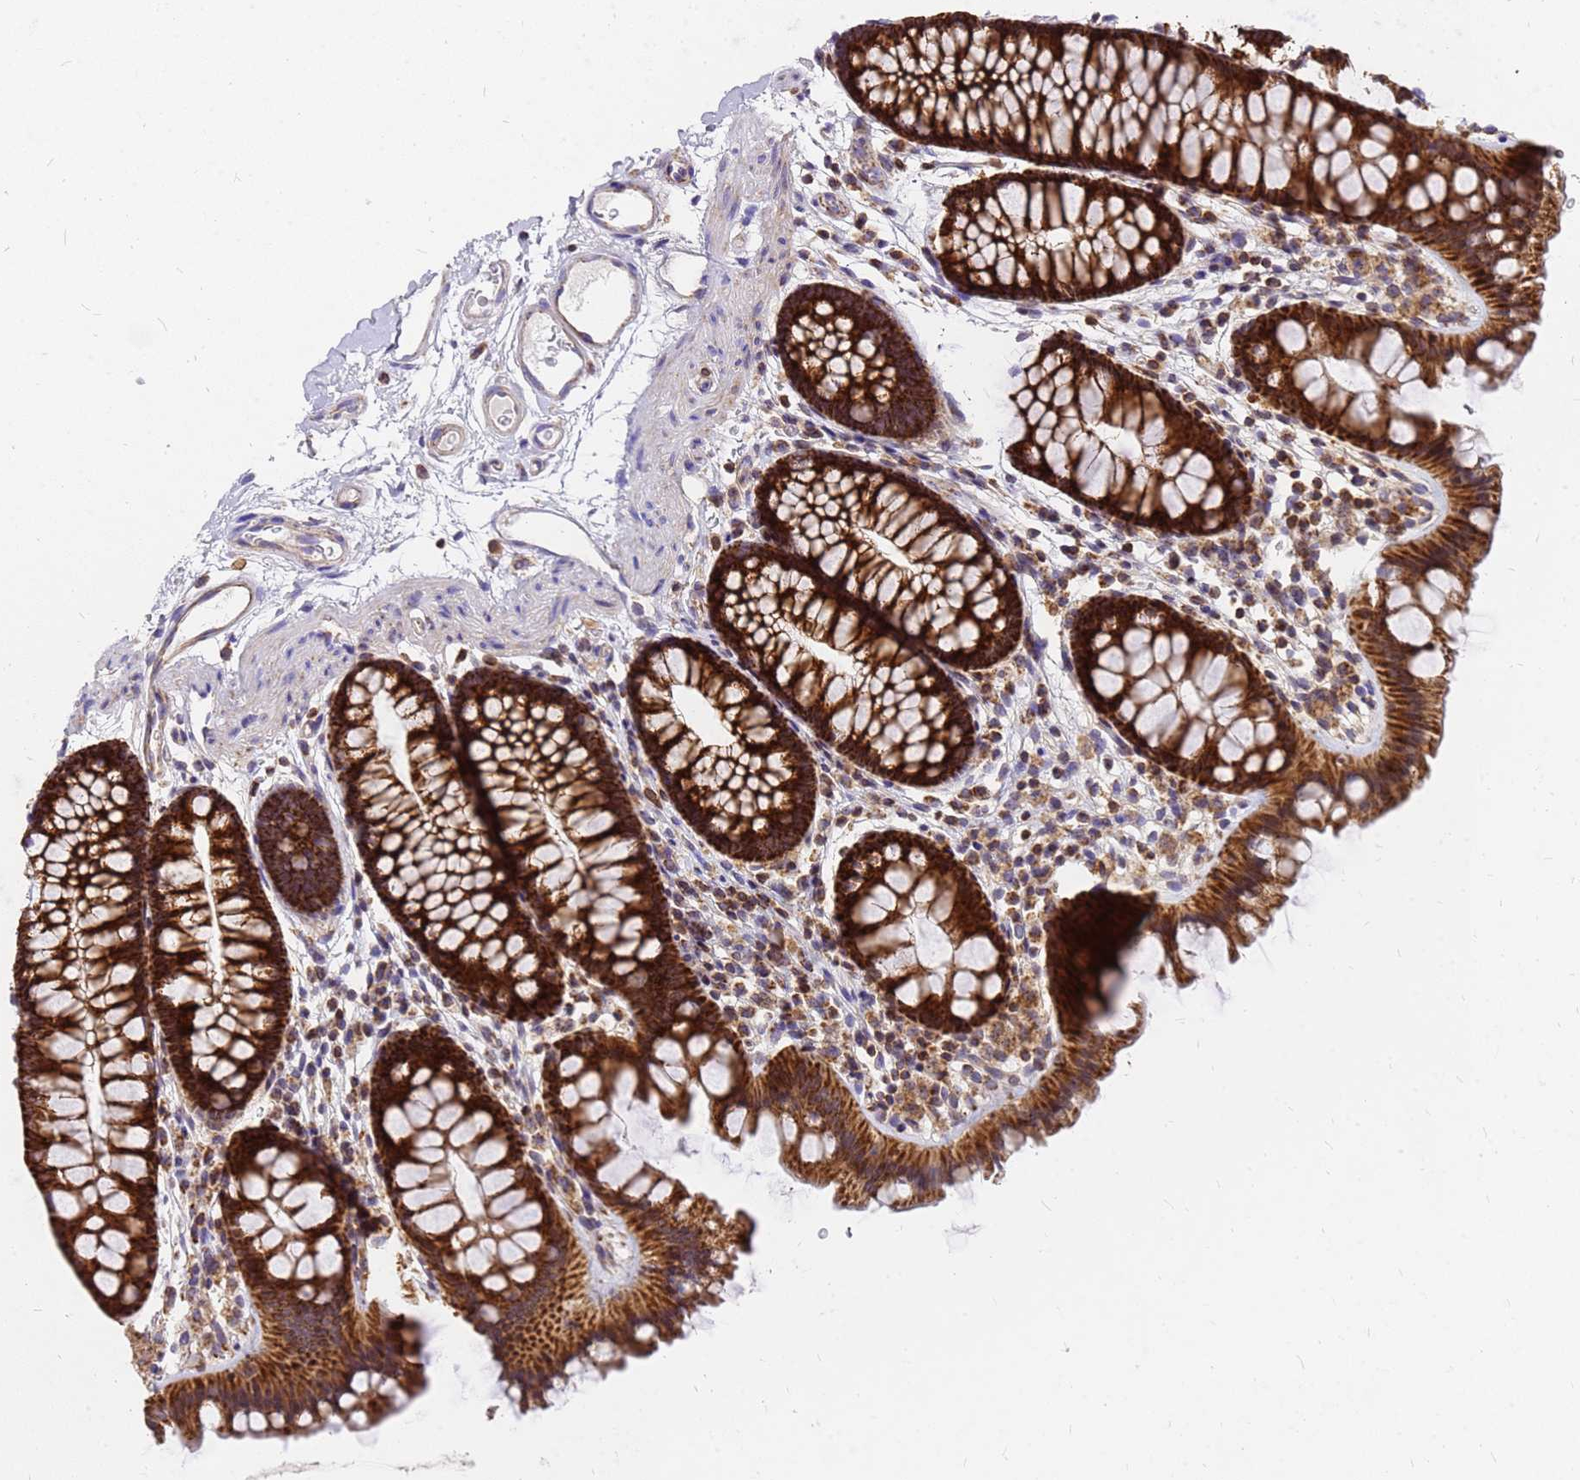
{"staining": {"intensity": "moderate", "quantity": ">75%", "location": "cytoplasmic/membranous"}, "tissue": "colon", "cell_type": "Endothelial cells", "image_type": "normal", "snomed": [{"axis": "morphology", "description": "Normal tissue, NOS"}, {"axis": "topography", "description": "Colon"}], "caption": "IHC histopathology image of unremarkable colon stained for a protein (brown), which exhibits medium levels of moderate cytoplasmic/membranous positivity in about >75% of endothelial cells.", "gene": "MRPS26", "patient": {"sex": "female", "age": 62}}